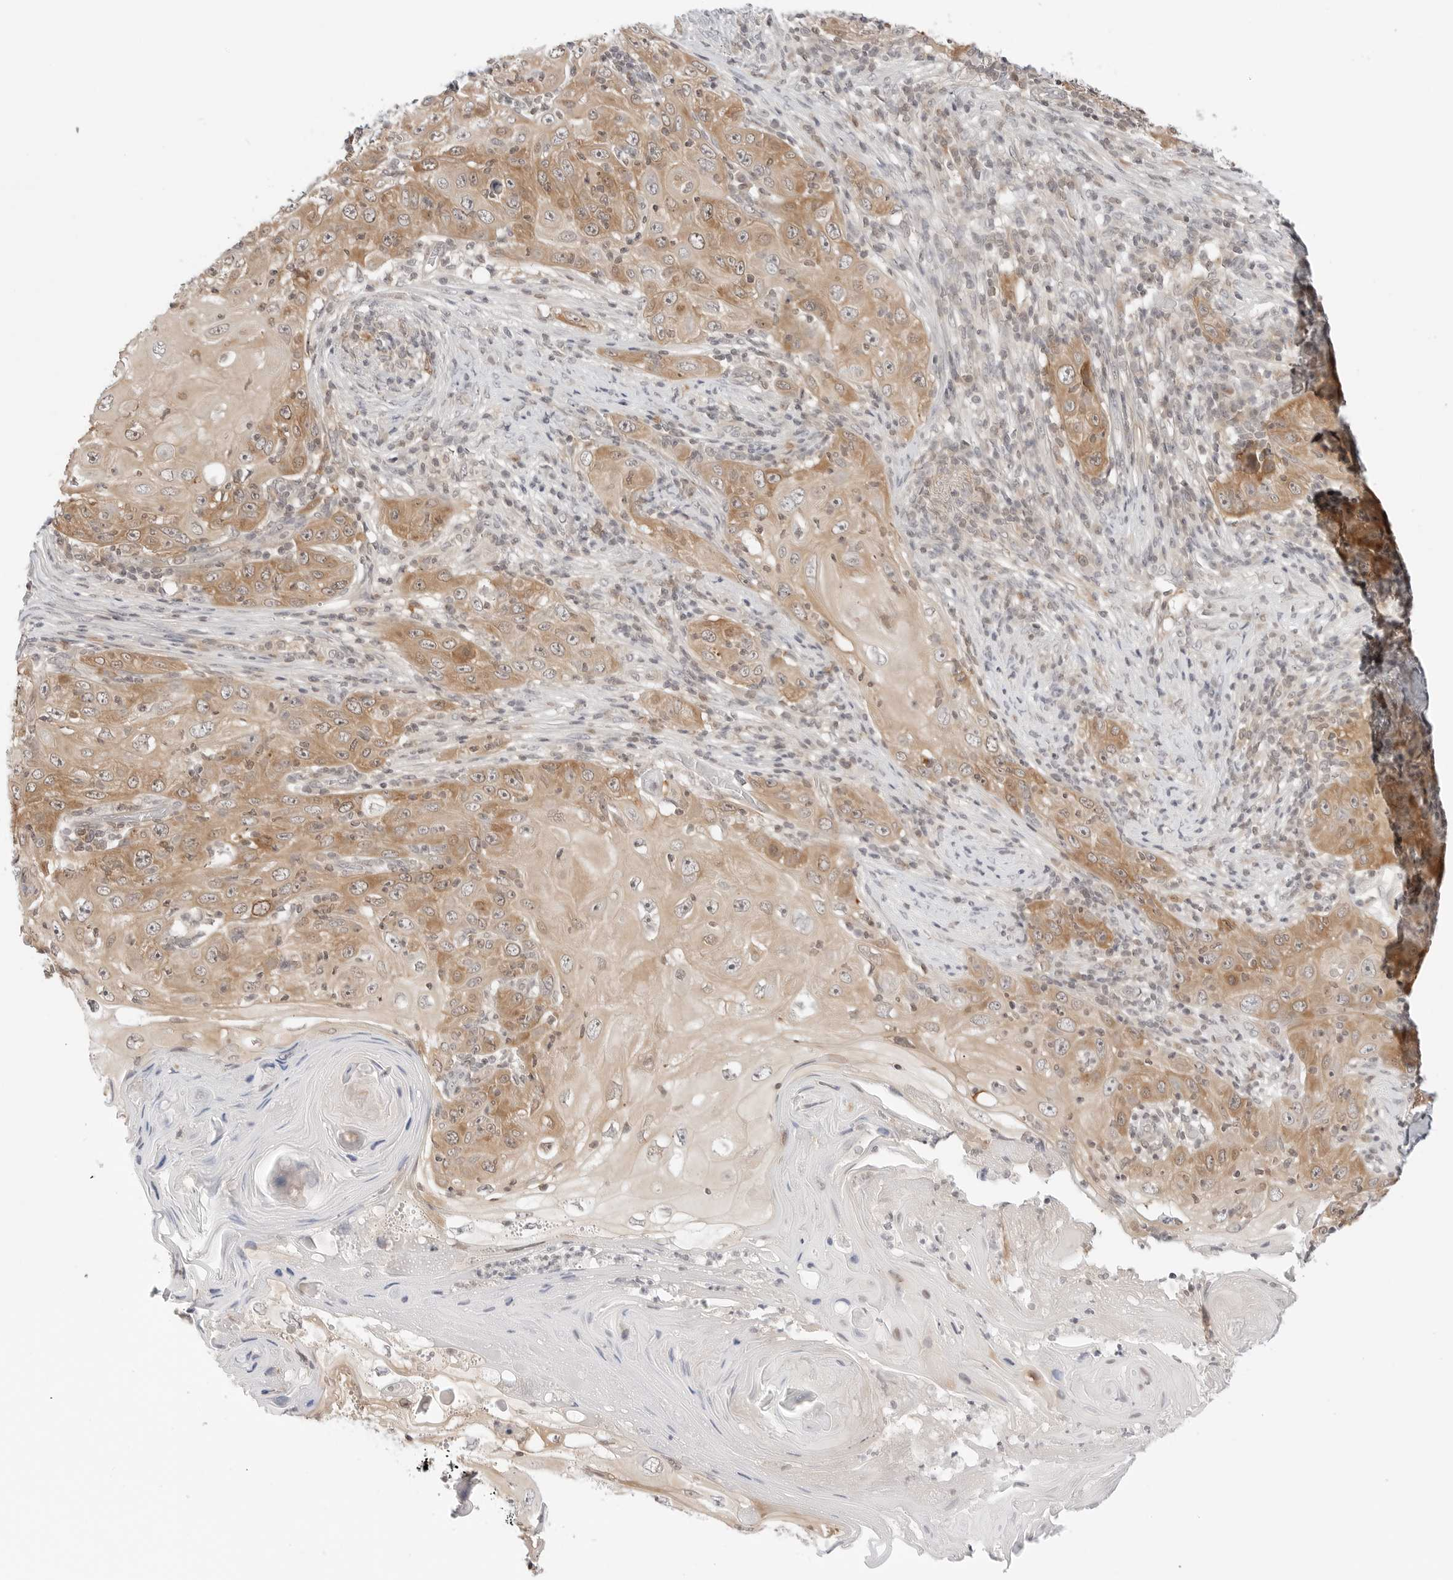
{"staining": {"intensity": "moderate", "quantity": ">75%", "location": "cytoplasmic/membranous"}, "tissue": "skin cancer", "cell_type": "Tumor cells", "image_type": "cancer", "snomed": [{"axis": "morphology", "description": "Squamous cell carcinoma, NOS"}, {"axis": "topography", "description": "Skin"}], "caption": "Squamous cell carcinoma (skin) tissue demonstrates moderate cytoplasmic/membranous expression in about >75% of tumor cells, visualized by immunohistochemistry.", "gene": "NUDC", "patient": {"sex": "female", "age": 88}}